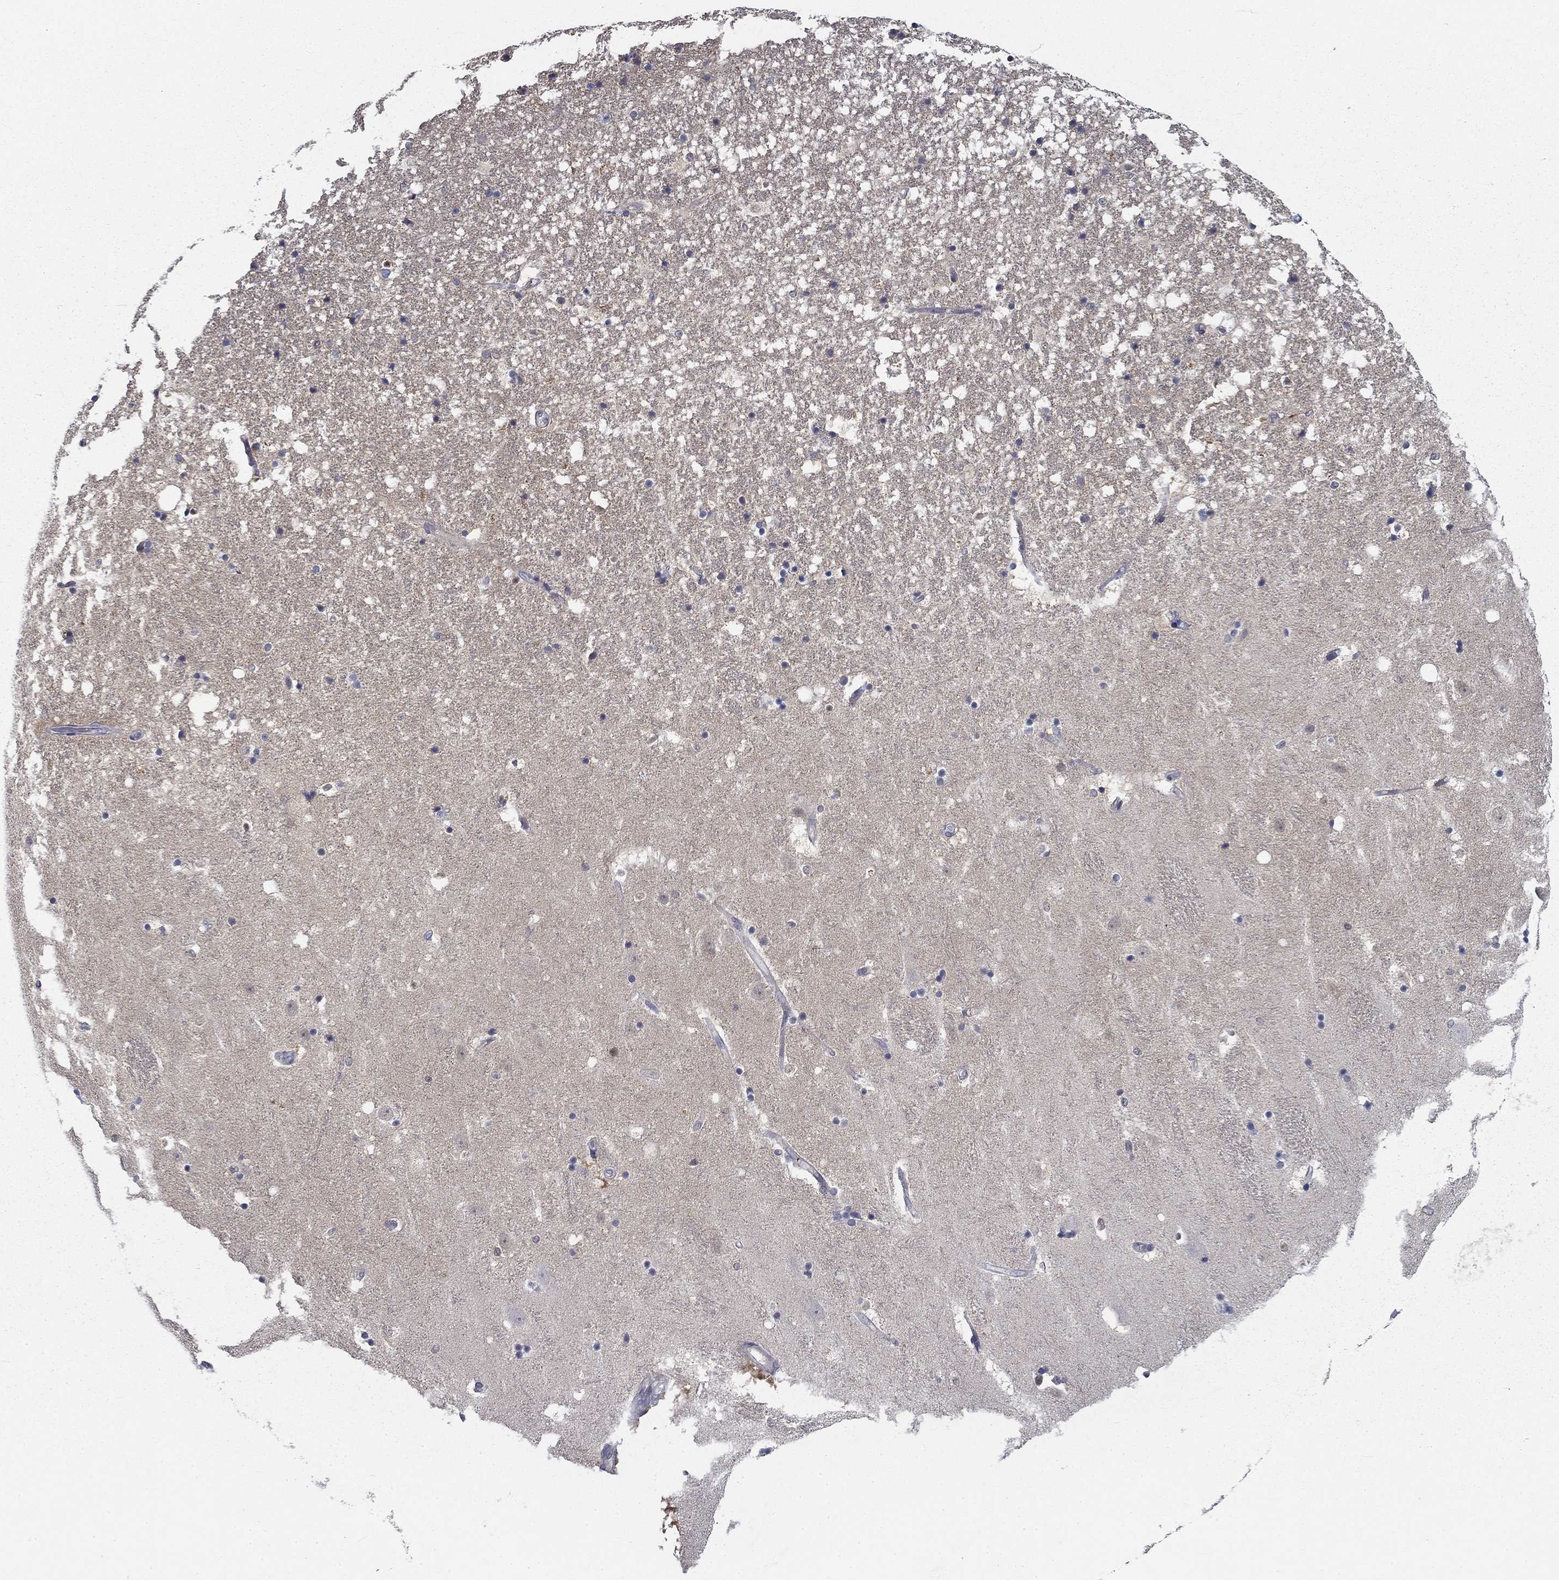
{"staining": {"intensity": "negative", "quantity": "none", "location": "none"}, "tissue": "hippocampus", "cell_type": "Glial cells", "image_type": "normal", "snomed": [{"axis": "morphology", "description": "Normal tissue, NOS"}, {"axis": "topography", "description": "Hippocampus"}], "caption": "Immunohistochemistry of normal hippocampus displays no staining in glial cells.", "gene": "NIT2", "patient": {"sex": "male", "age": 49}}